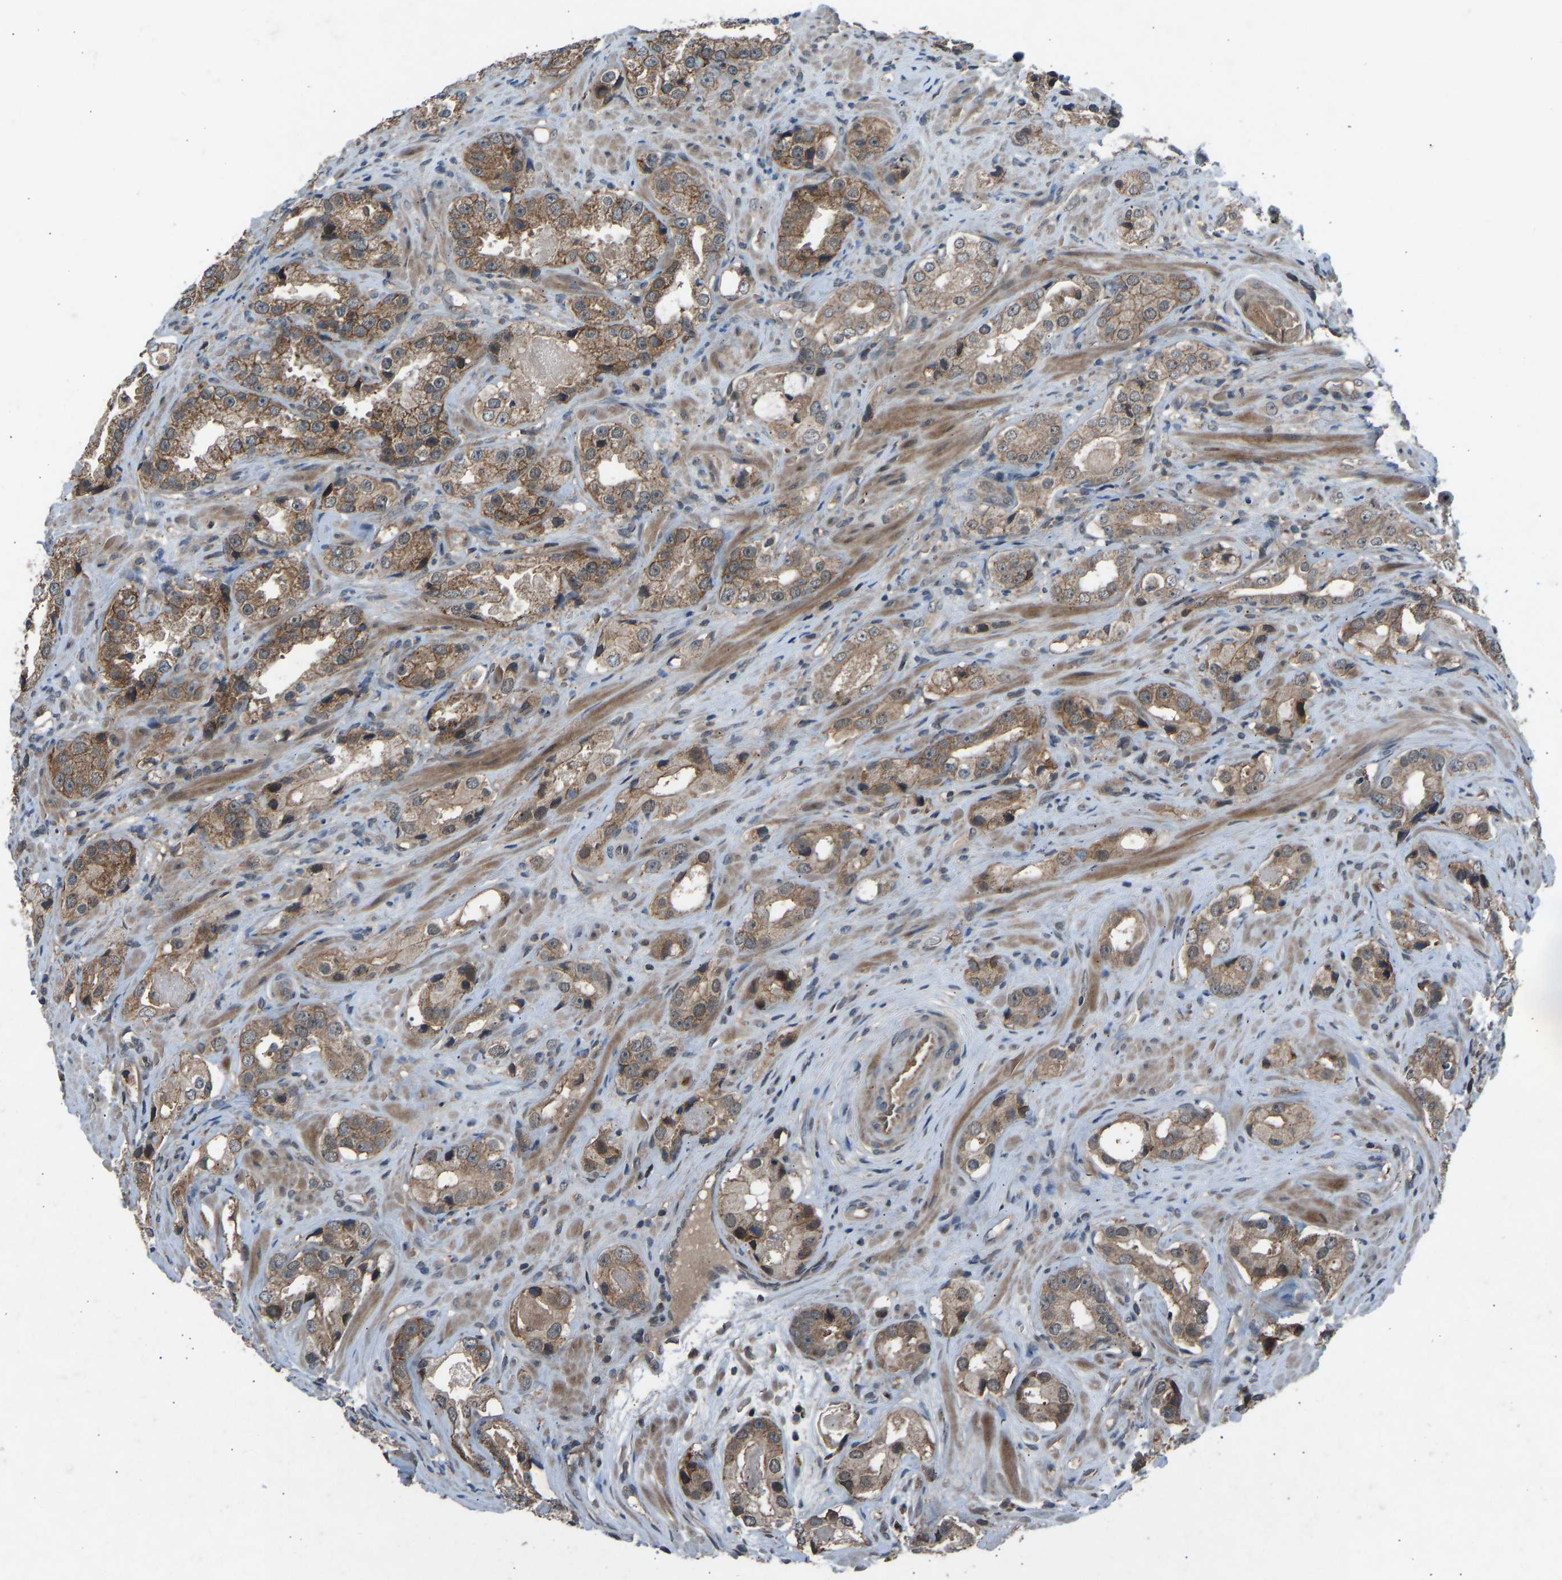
{"staining": {"intensity": "moderate", "quantity": ">75%", "location": "cytoplasmic/membranous"}, "tissue": "prostate cancer", "cell_type": "Tumor cells", "image_type": "cancer", "snomed": [{"axis": "morphology", "description": "Adenocarcinoma, High grade"}, {"axis": "topography", "description": "Prostate"}], "caption": "A brown stain labels moderate cytoplasmic/membranous staining of a protein in high-grade adenocarcinoma (prostate) tumor cells.", "gene": "SLC43A1", "patient": {"sex": "male", "age": 63}}